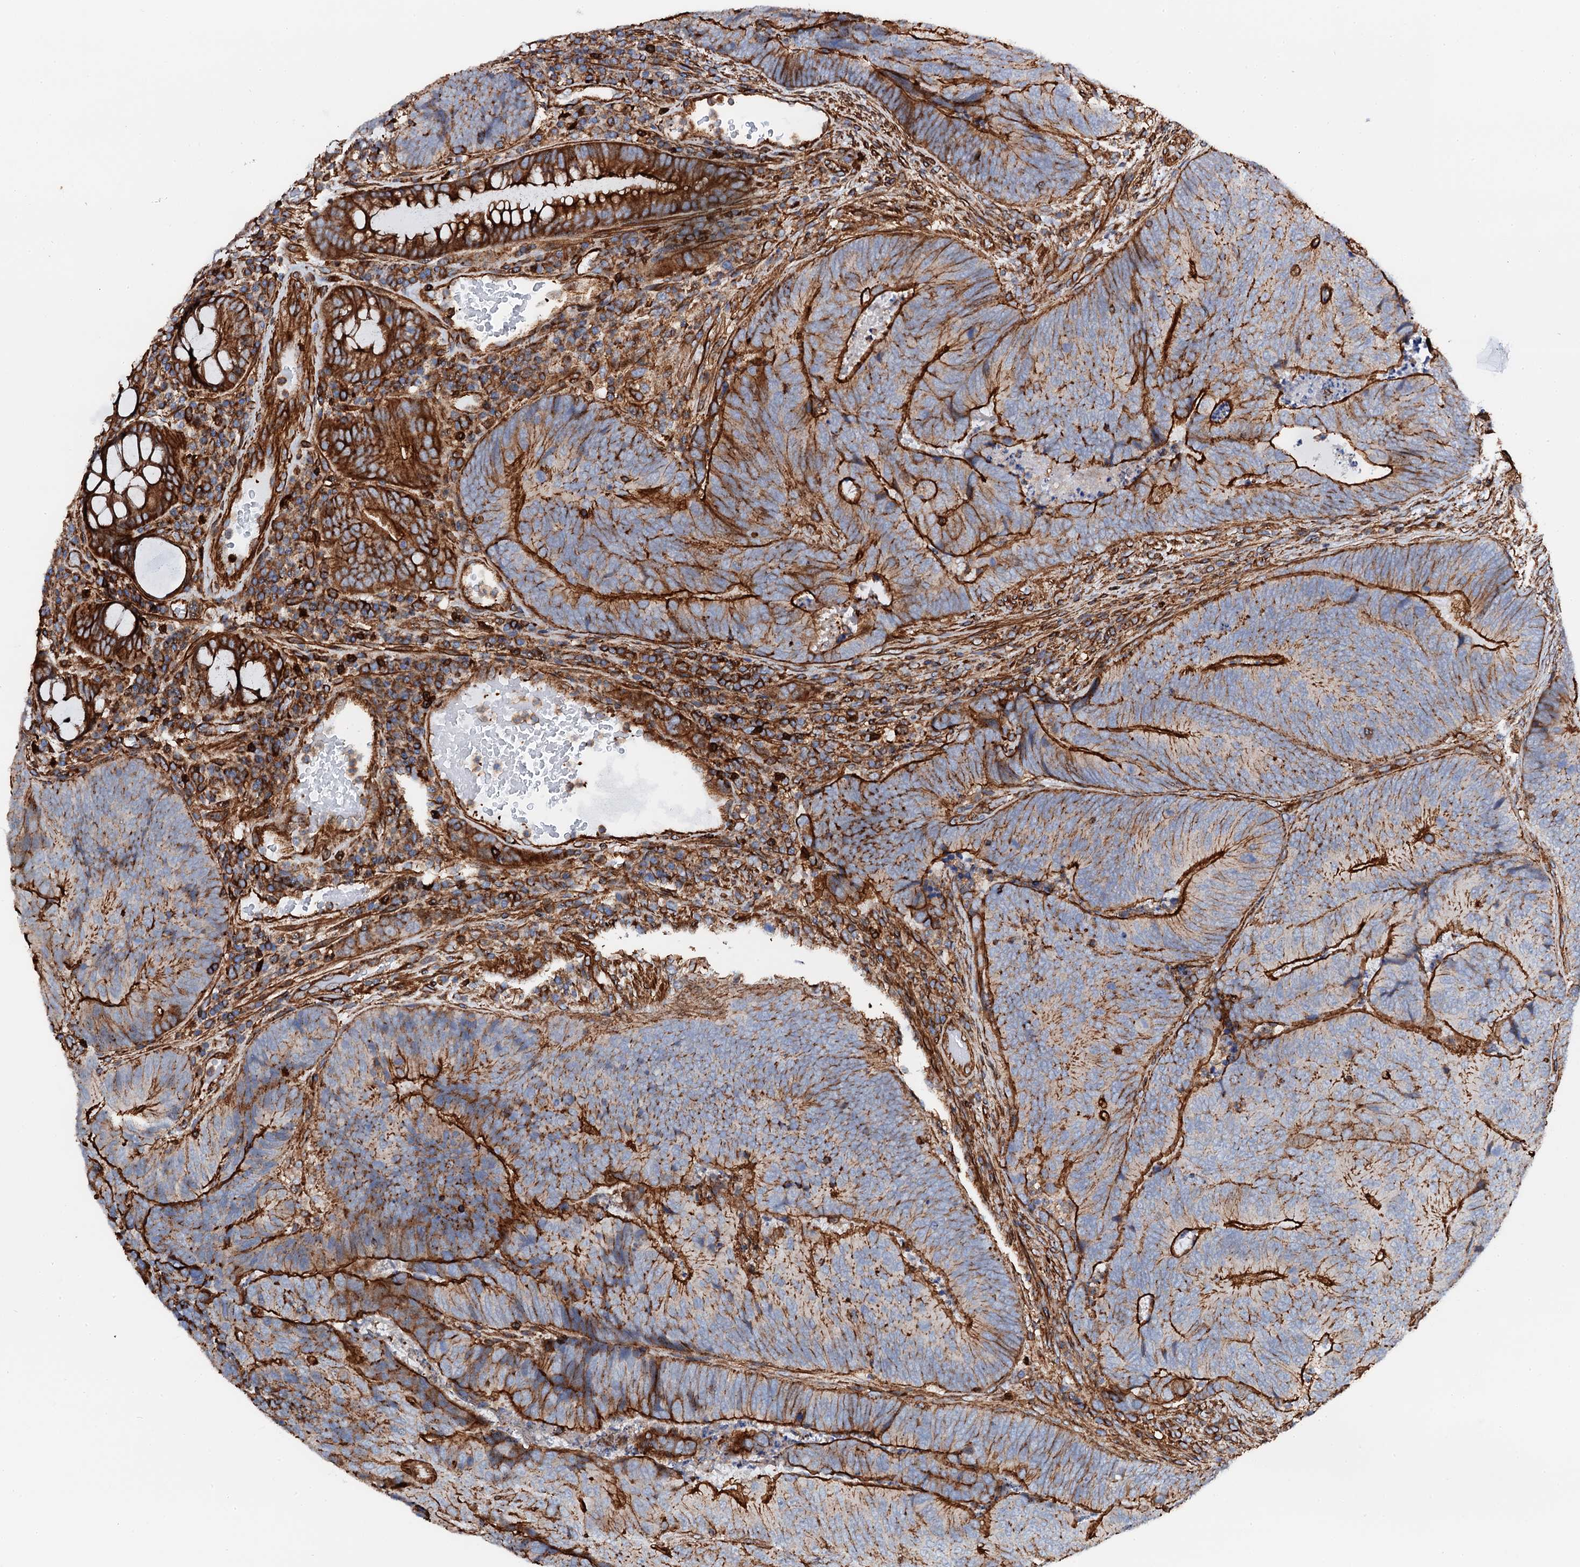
{"staining": {"intensity": "strong", "quantity": "25%-75%", "location": "cytoplasmic/membranous"}, "tissue": "colorectal cancer", "cell_type": "Tumor cells", "image_type": "cancer", "snomed": [{"axis": "morphology", "description": "Adenocarcinoma, NOS"}, {"axis": "topography", "description": "Colon"}], "caption": "This image exhibits adenocarcinoma (colorectal) stained with immunohistochemistry (IHC) to label a protein in brown. The cytoplasmic/membranous of tumor cells show strong positivity for the protein. Nuclei are counter-stained blue.", "gene": "INTS10", "patient": {"sex": "female", "age": 67}}